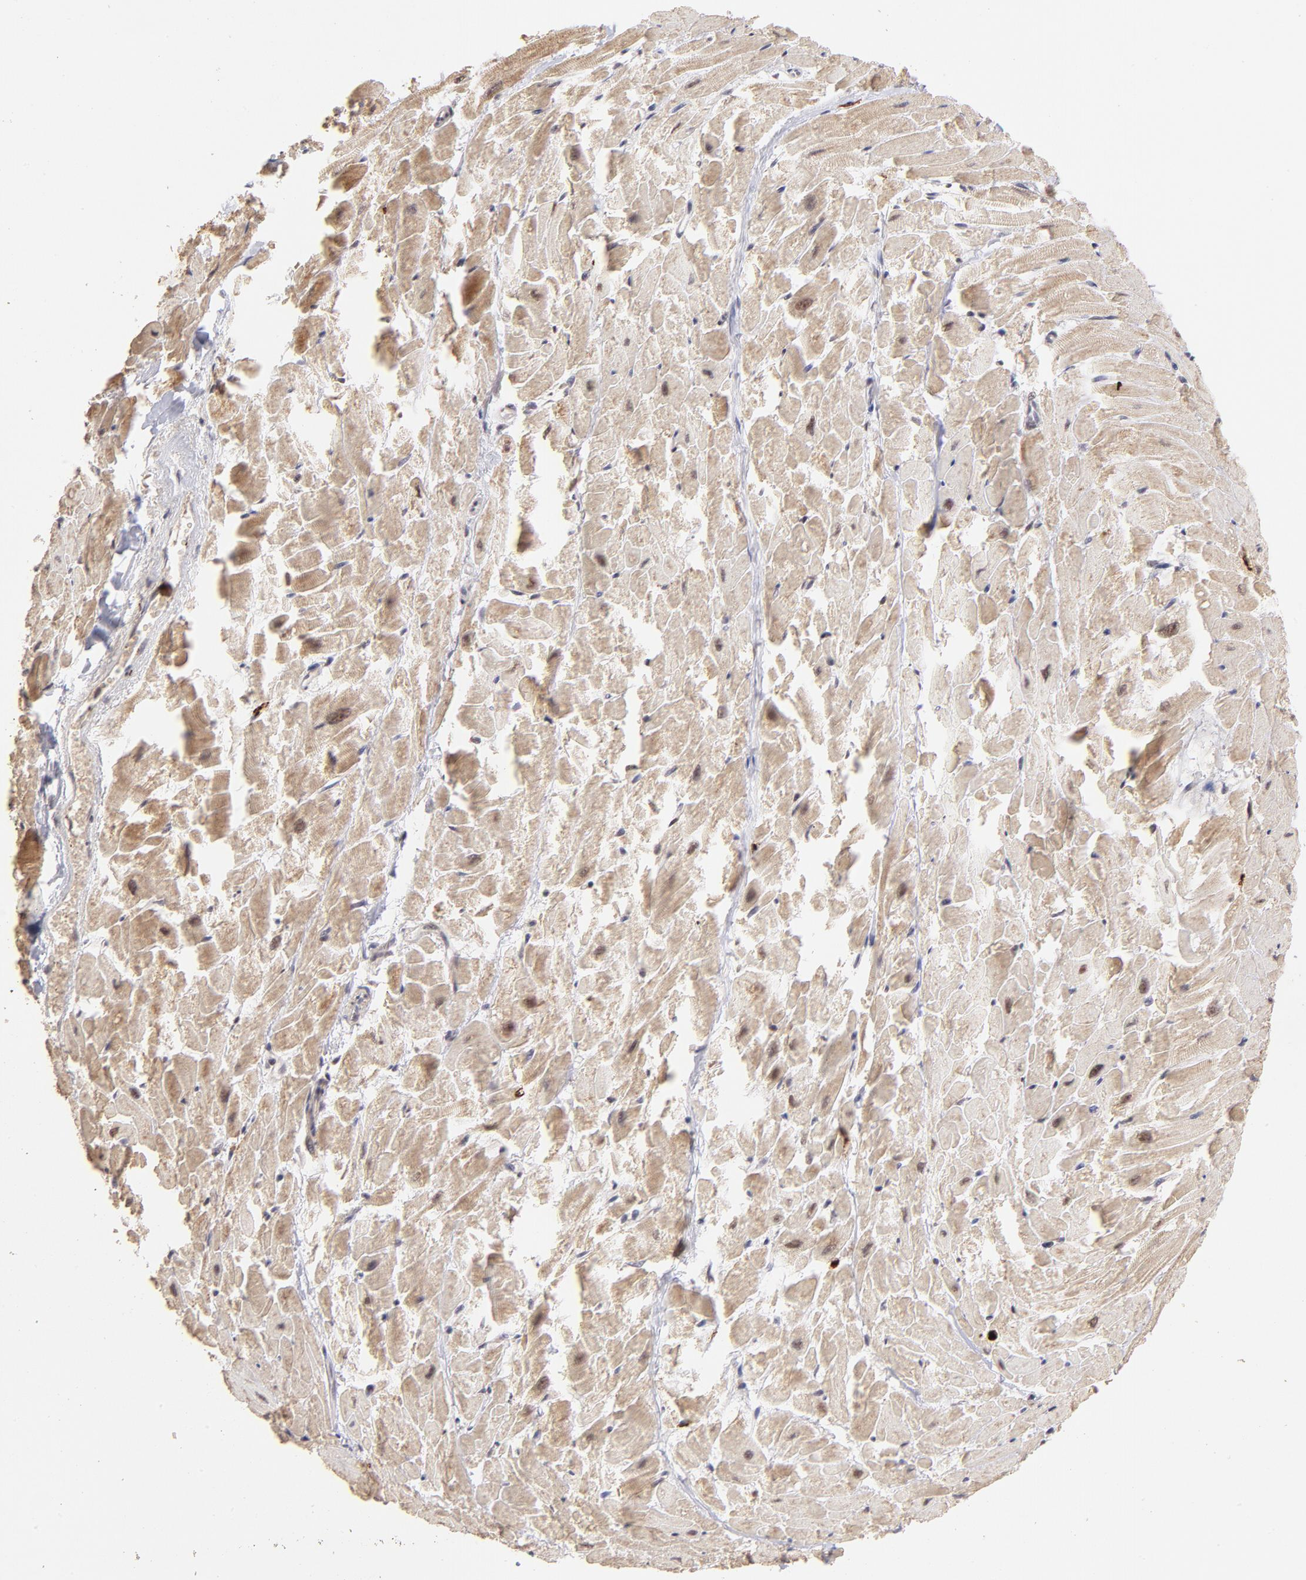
{"staining": {"intensity": "moderate", "quantity": ">75%", "location": "cytoplasmic/membranous"}, "tissue": "heart muscle", "cell_type": "Cardiomyocytes", "image_type": "normal", "snomed": [{"axis": "morphology", "description": "Normal tissue, NOS"}, {"axis": "topography", "description": "Heart"}], "caption": "The micrograph demonstrates a brown stain indicating the presence of a protein in the cytoplasmic/membranous of cardiomyocytes in heart muscle. The staining is performed using DAB brown chromogen to label protein expression. The nuclei are counter-stained blue using hematoxylin.", "gene": "ZFX", "patient": {"sex": "female", "age": 19}}